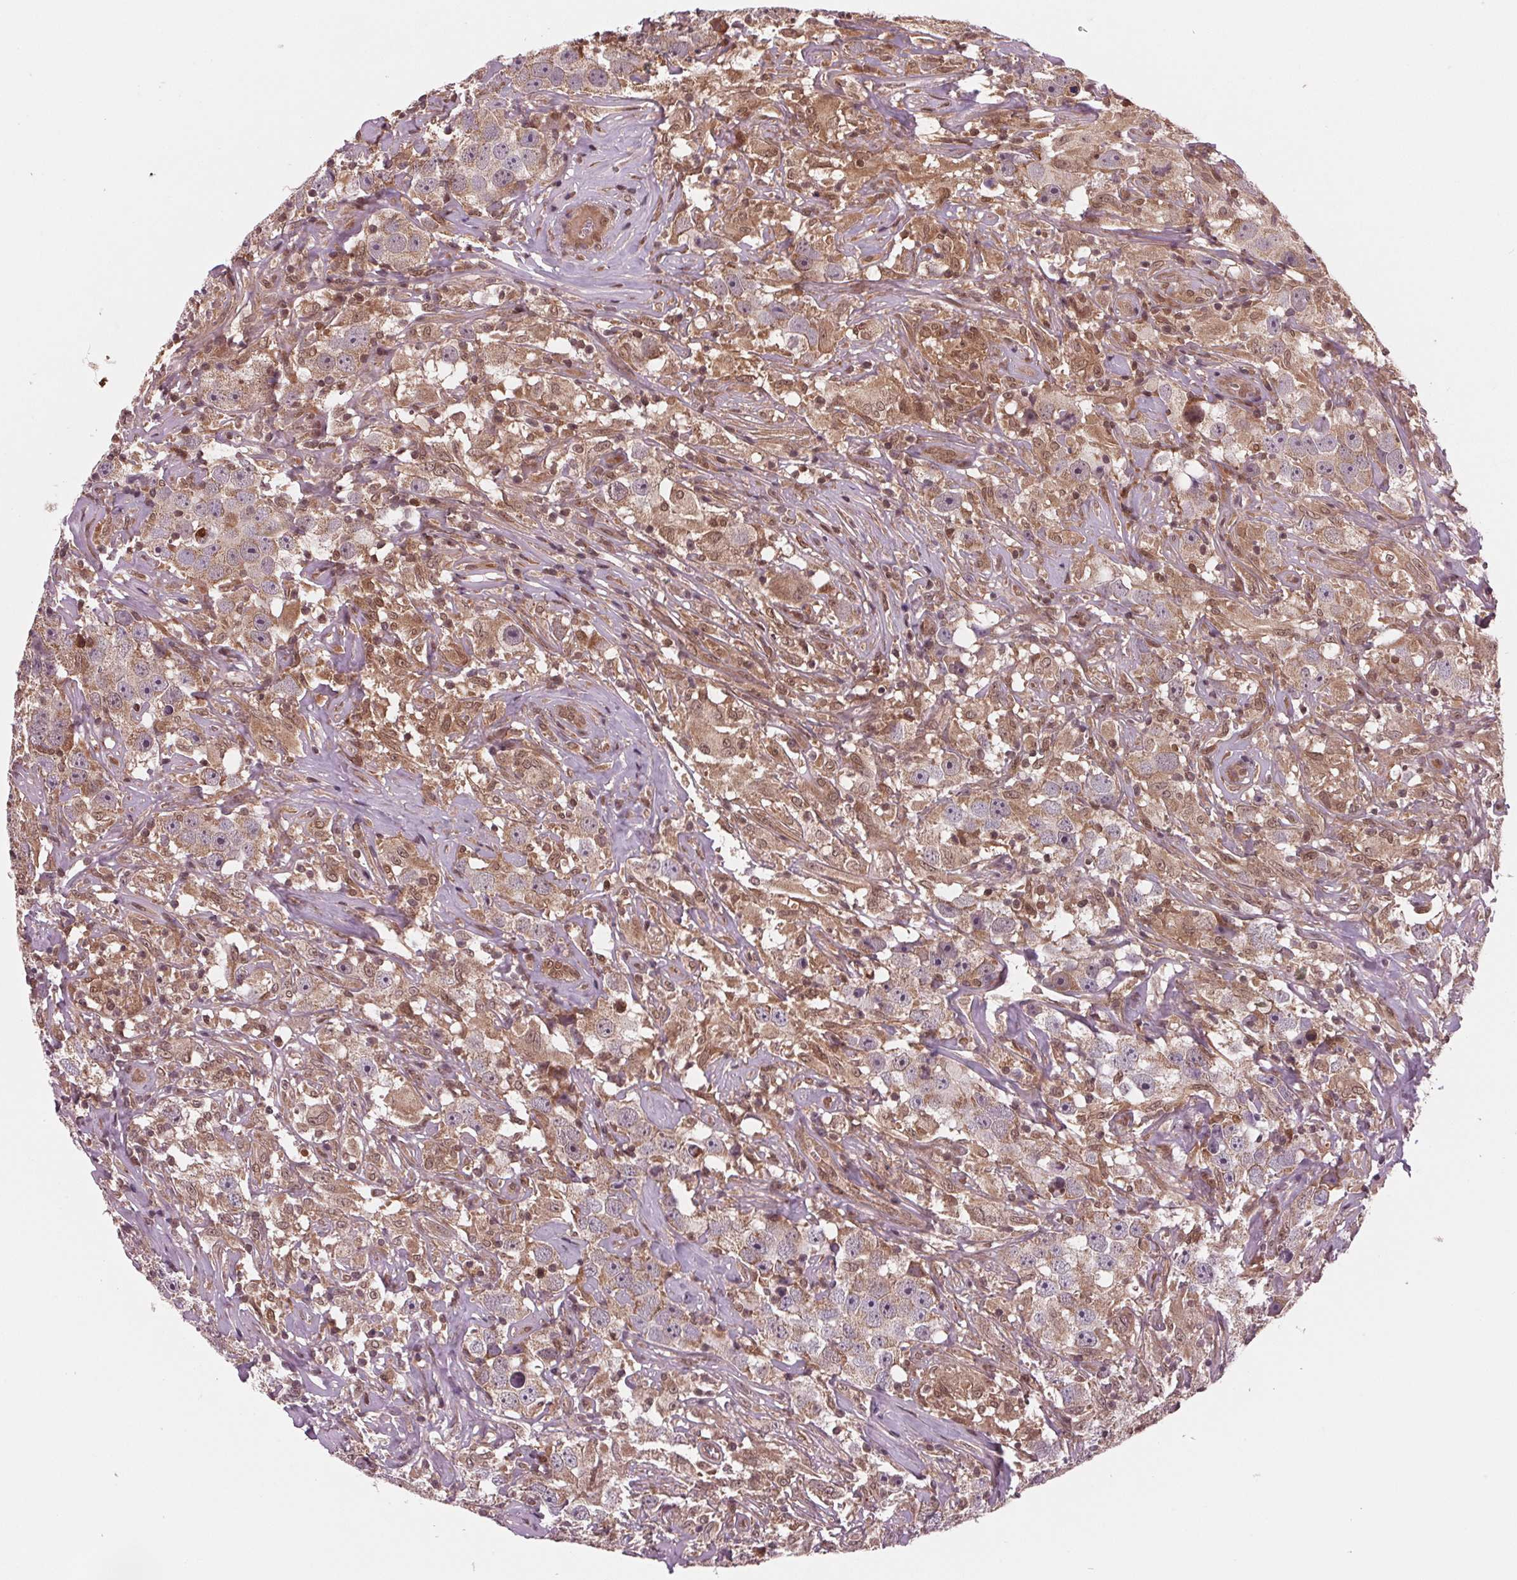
{"staining": {"intensity": "weak", "quantity": "25%-75%", "location": "cytoplasmic/membranous"}, "tissue": "testis cancer", "cell_type": "Tumor cells", "image_type": "cancer", "snomed": [{"axis": "morphology", "description": "Seminoma, NOS"}, {"axis": "topography", "description": "Testis"}], "caption": "Seminoma (testis) was stained to show a protein in brown. There is low levels of weak cytoplasmic/membranous positivity in approximately 25%-75% of tumor cells.", "gene": "STAT3", "patient": {"sex": "male", "age": 49}}